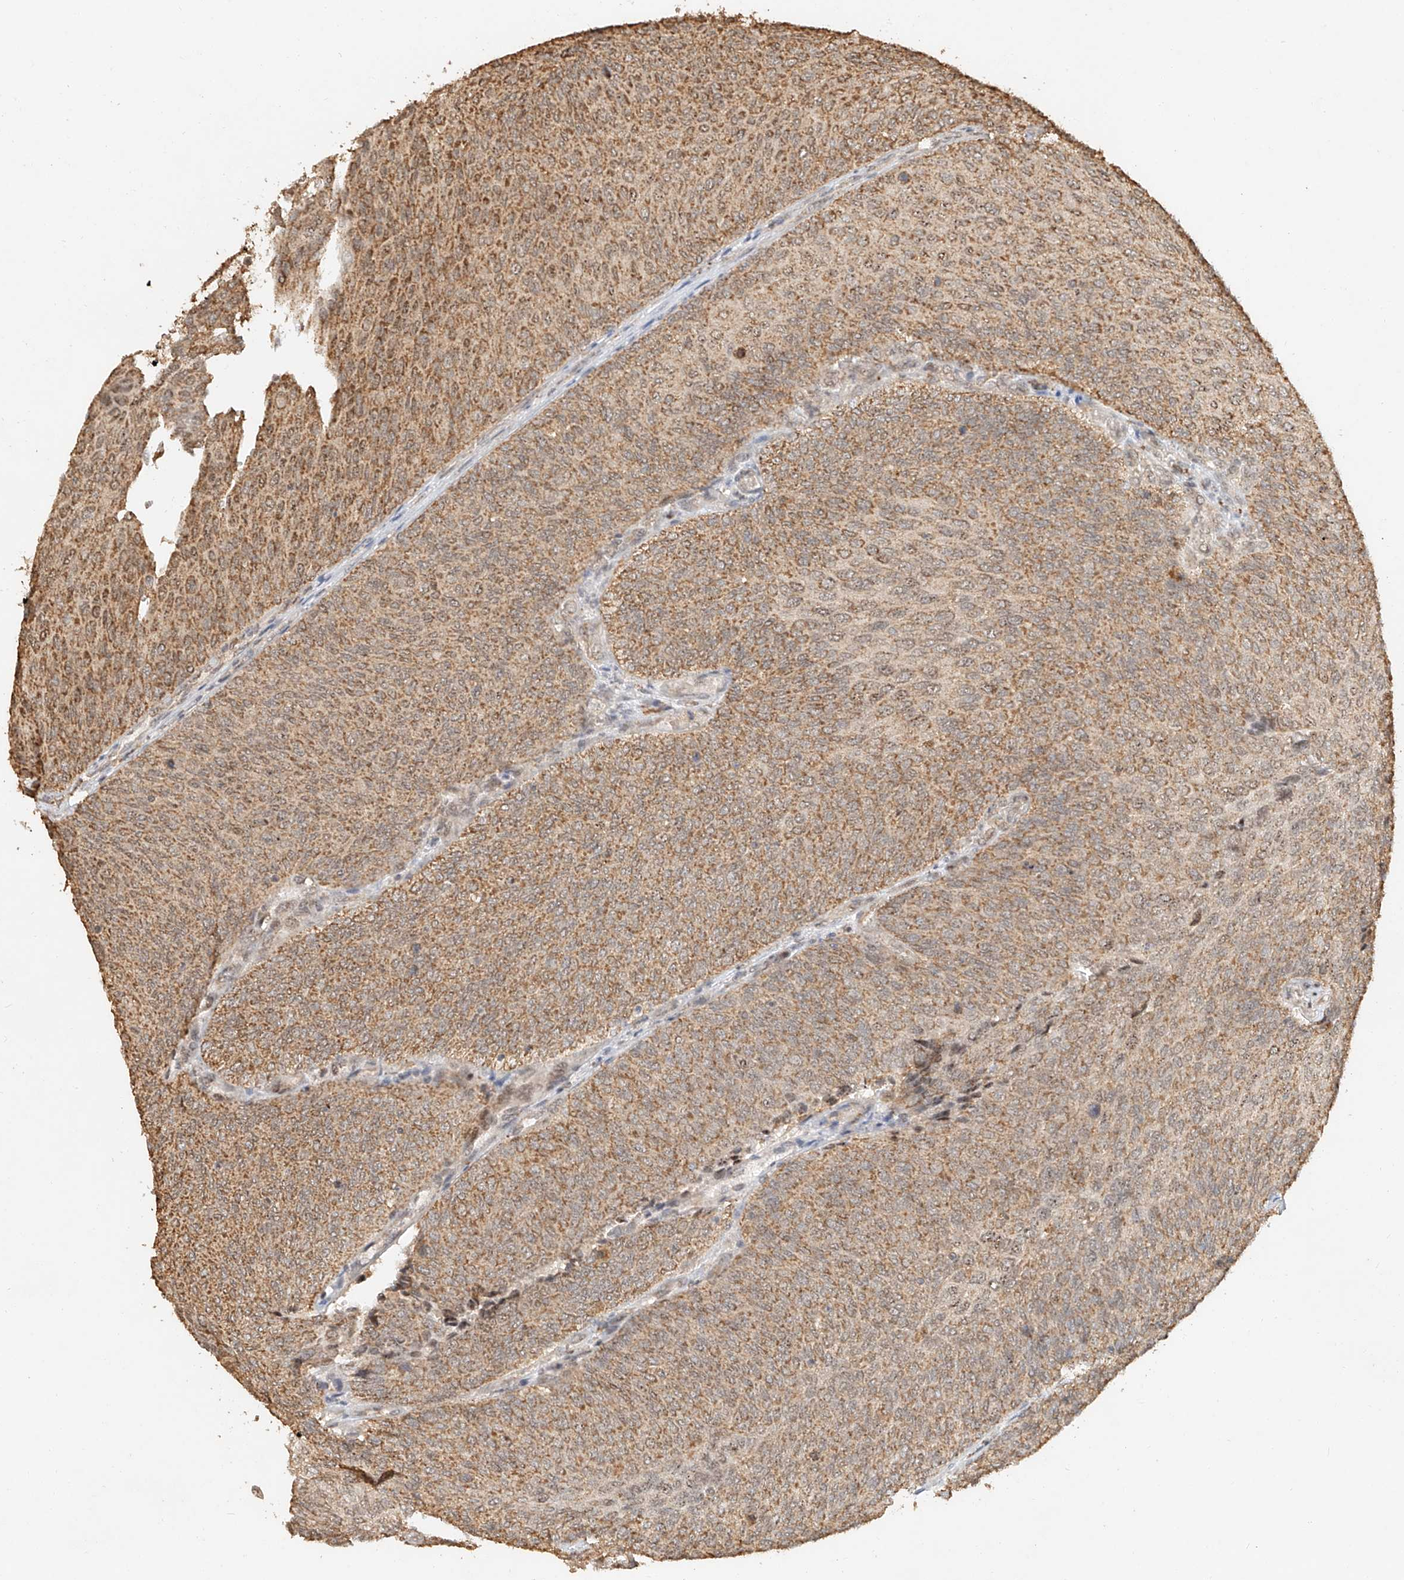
{"staining": {"intensity": "moderate", "quantity": ">75%", "location": "cytoplasmic/membranous"}, "tissue": "urothelial cancer", "cell_type": "Tumor cells", "image_type": "cancer", "snomed": [{"axis": "morphology", "description": "Urothelial carcinoma, Low grade"}, {"axis": "topography", "description": "Urinary bladder"}], "caption": "Immunohistochemistry (IHC) (DAB (3,3'-diaminobenzidine)) staining of low-grade urothelial carcinoma shows moderate cytoplasmic/membranous protein staining in approximately >75% of tumor cells.", "gene": "CXorf58", "patient": {"sex": "female", "age": 79}}